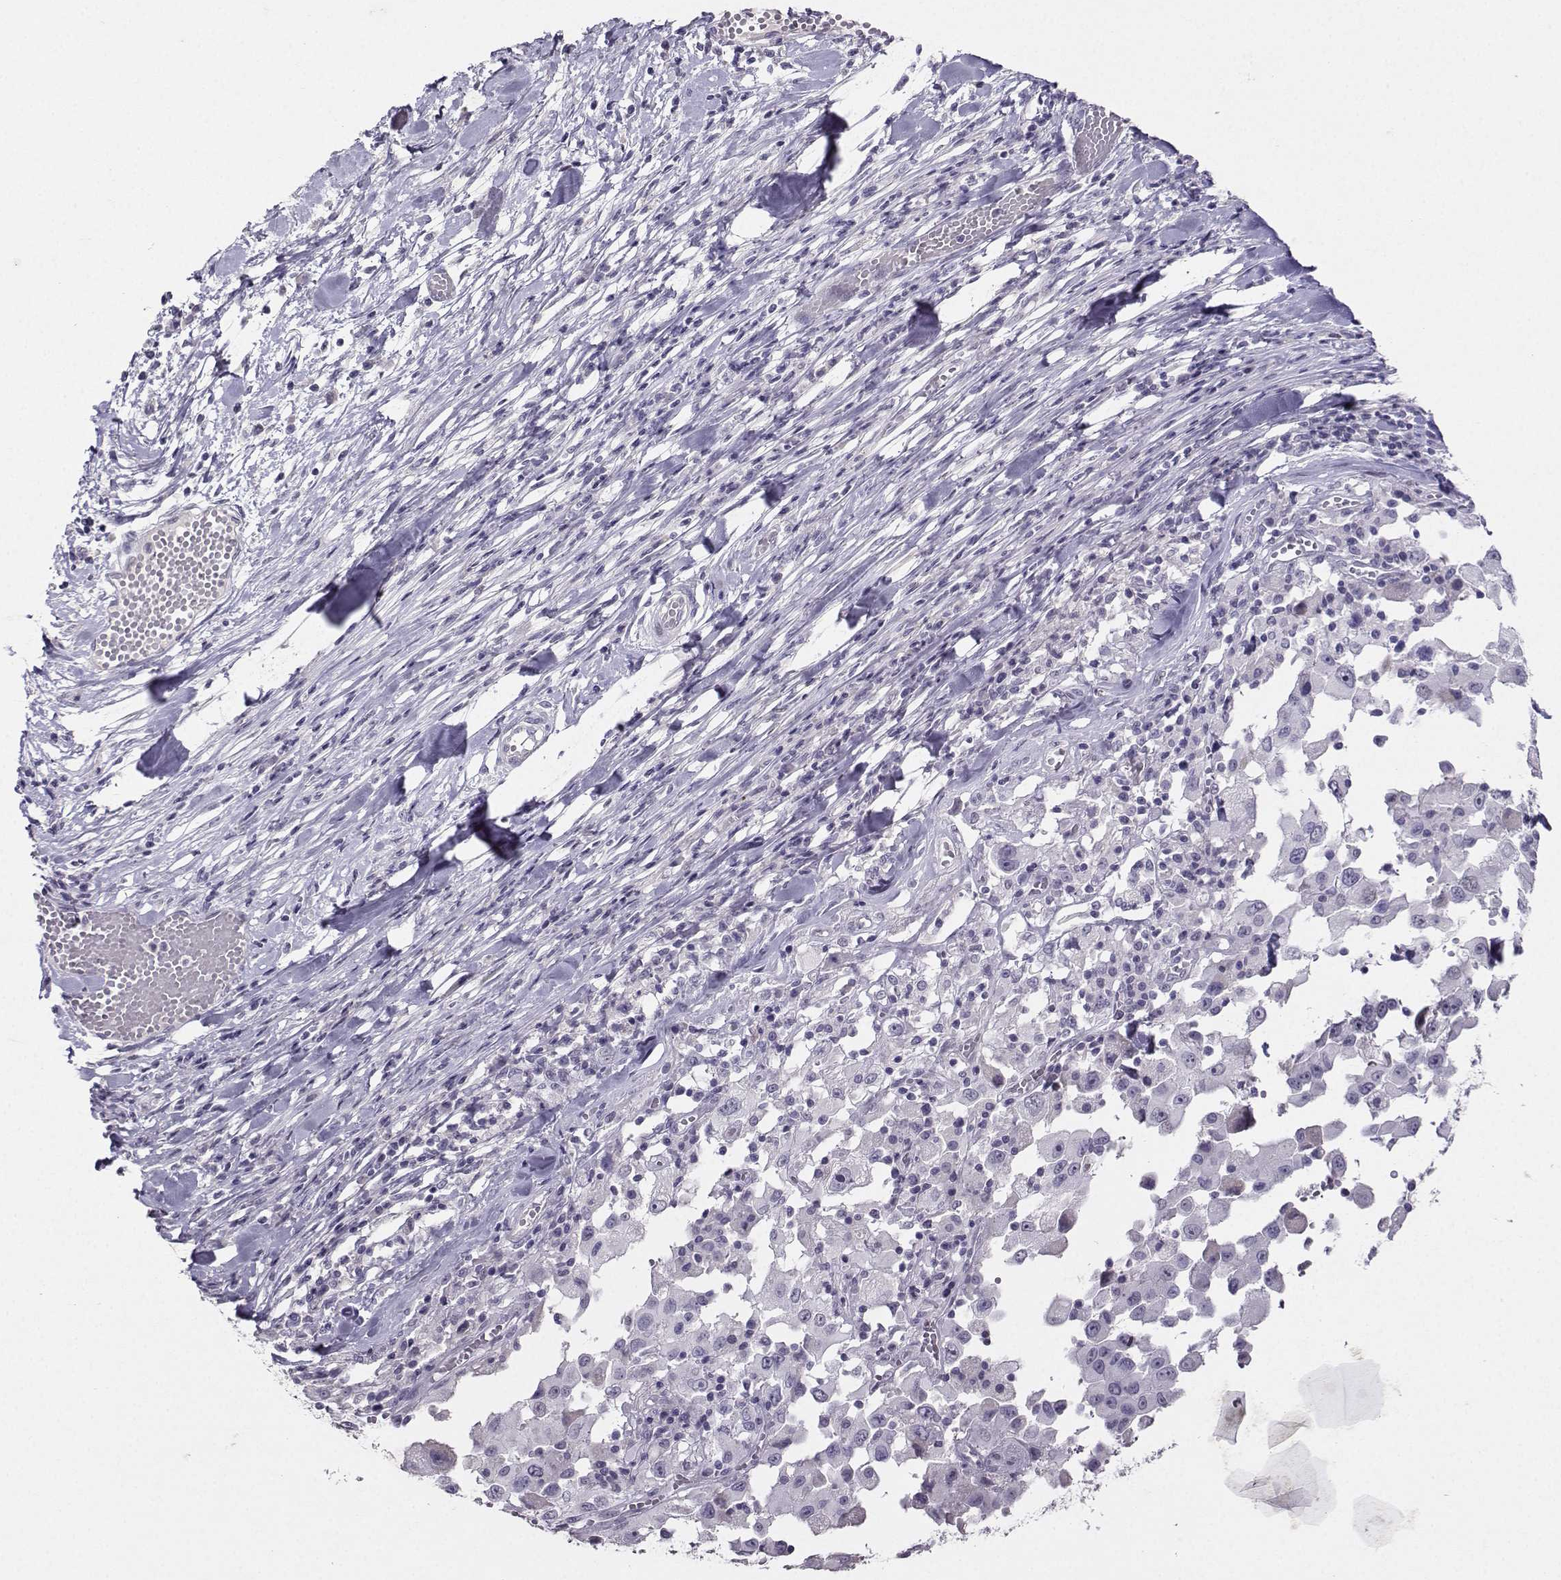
{"staining": {"intensity": "negative", "quantity": "none", "location": "none"}, "tissue": "melanoma", "cell_type": "Tumor cells", "image_type": "cancer", "snomed": [{"axis": "morphology", "description": "Malignant melanoma, Metastatic site"}, {"axis": "topography", "description": "Lymph node"}], "caption": "Immunohistochemical staining of human melanoma demonstrates no significant positivity in tumor cells.", "gene": "CARTPT", "patient": {"sex": "male", "age": 50}}